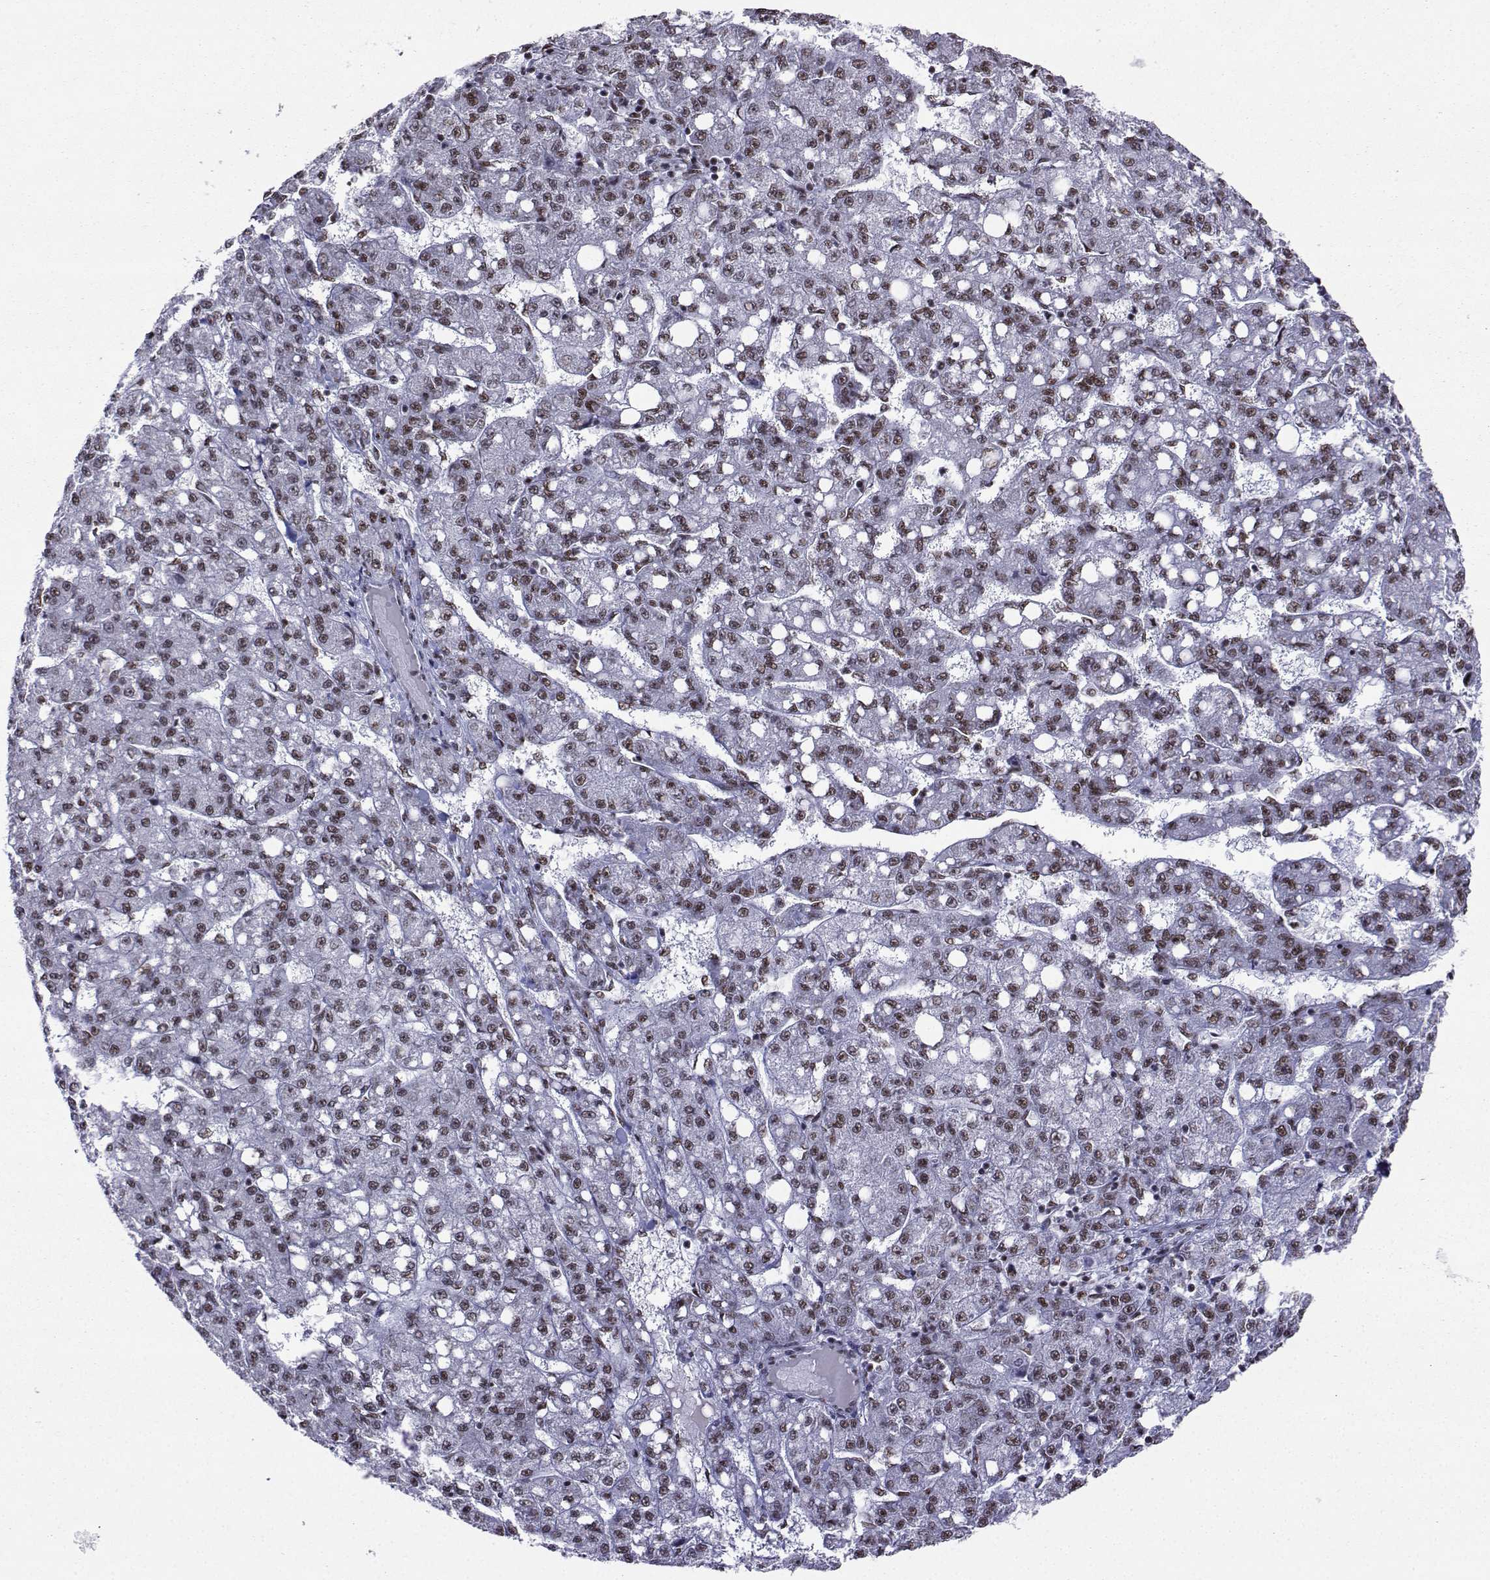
{"staining": {"intensity": "weak", "quantity": "25%-75%", "location": "nuclear"}, "tissue": "liver cancer", "cell_type": "Tumor cells", "image_type": "cancer", "snomed": [{"axis": "morphology", "description": "Carcinoma, Hepatocellular, NOS"}, {"axis": "topography", "description": "Liver"}], "caption": "Weak nuclear protein staining is present in approximately 25%-75% of tumor cells in liver hepatocellular carcinoma. The staining was performed using DAB (3,3'-diaminobenzidine), with brown indicating positive protein expression. Nuclei are stained blue with hematoxylin.", "gene": "SNRPB2", "patient": {"sex": "female", "age": 65}}